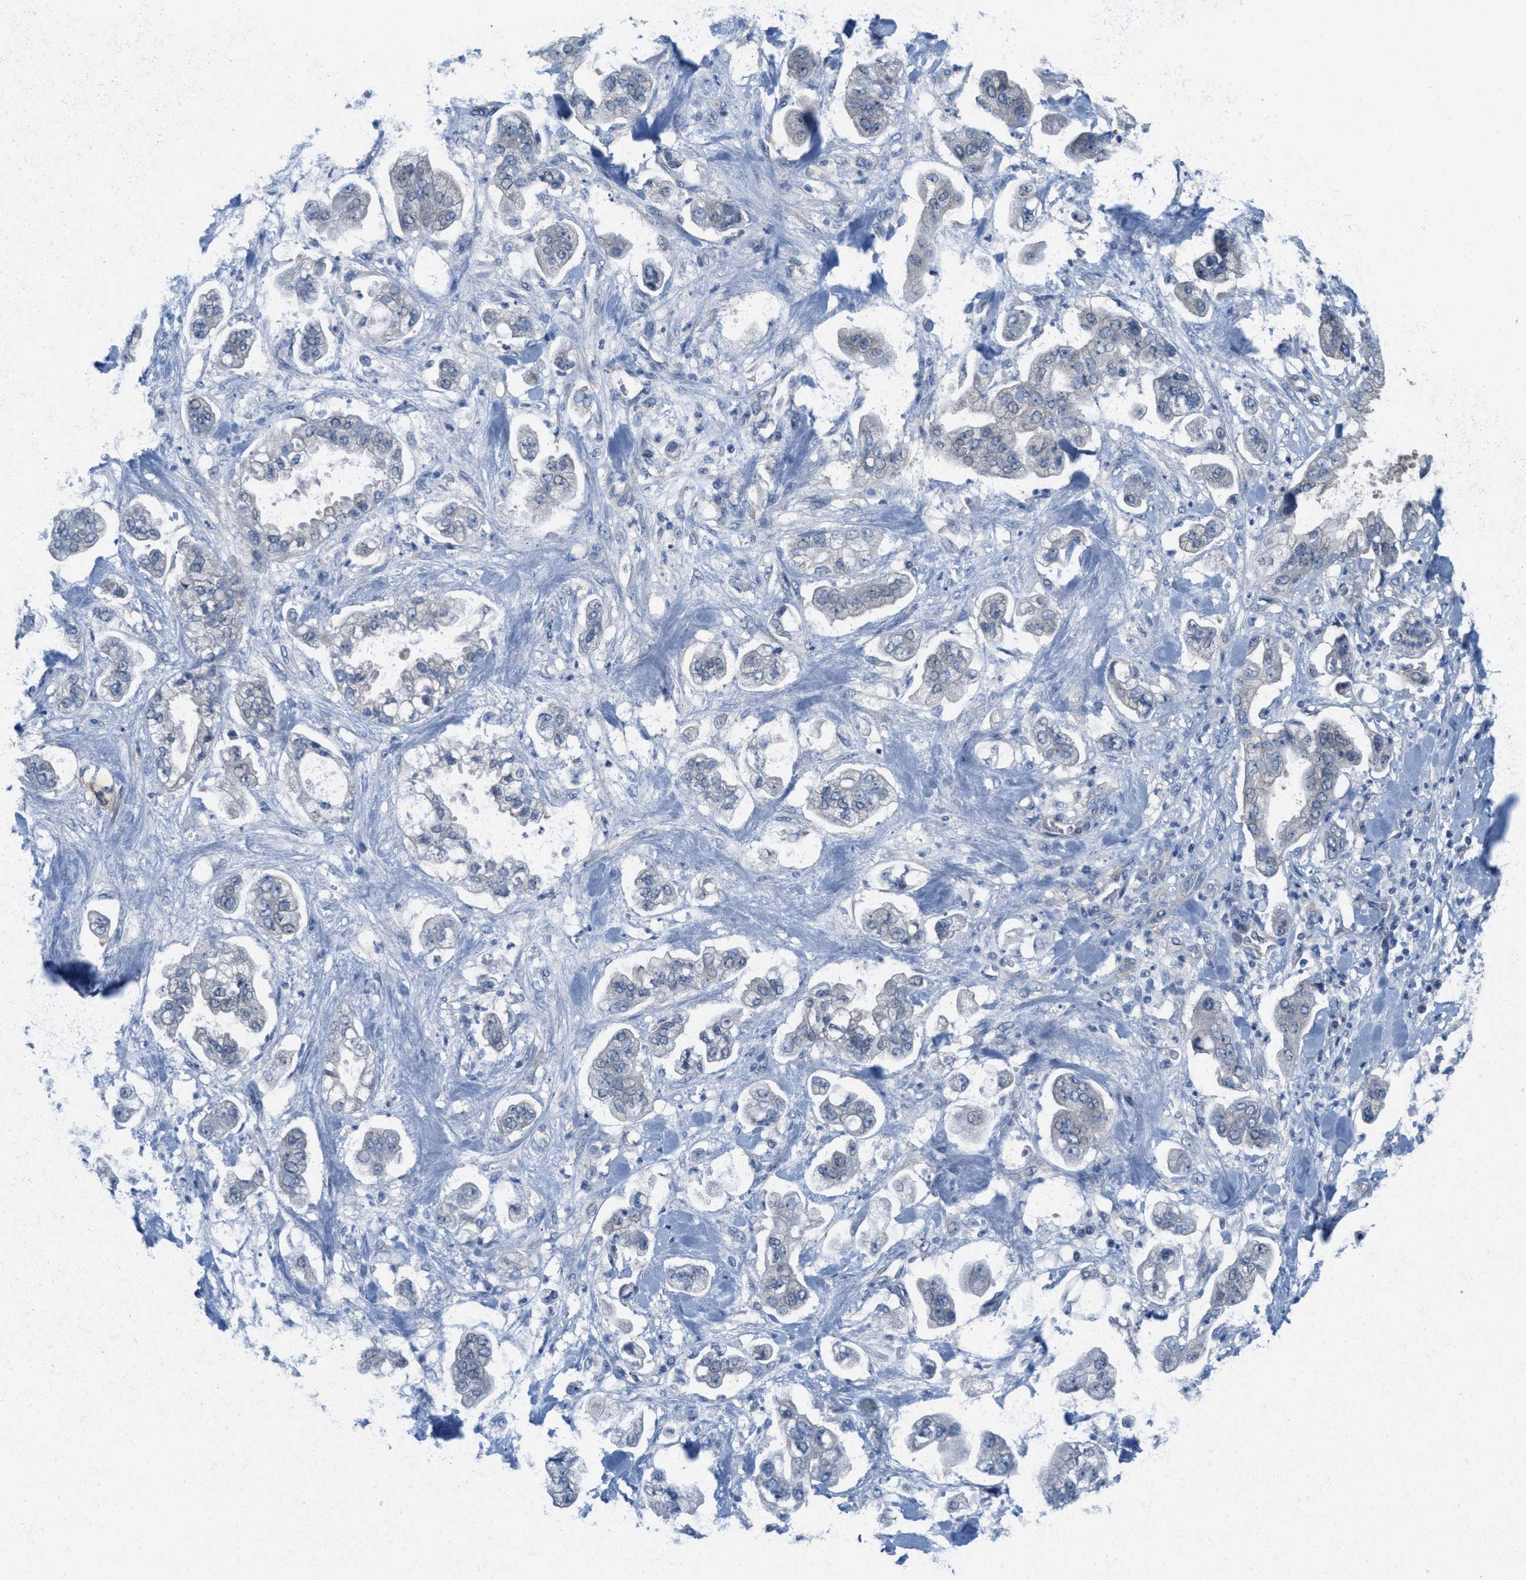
{"staining": {"intensity": "negative", "quantity": "none", "location": "none"}, "tissue": "stomach cancer", "cell_type": "Tumor cells", "image_type": "cancer", "snomed": [{"axis": "morphology", "description": "Adenocarcinoma, NOS"}, {"axis": "topography", "description": "Stomach"}], "caption": "High magnification brightfield microscopy of stomach cancer (adenocarcinoma) stained with DAB (3,3'-diaminobenzidine) (brown) and counterstained with hematoxylin (blue): tumor cells show no significant expression.", "gene": "ZFYVE9", "patient": {"sex": "male", "age": 62}}